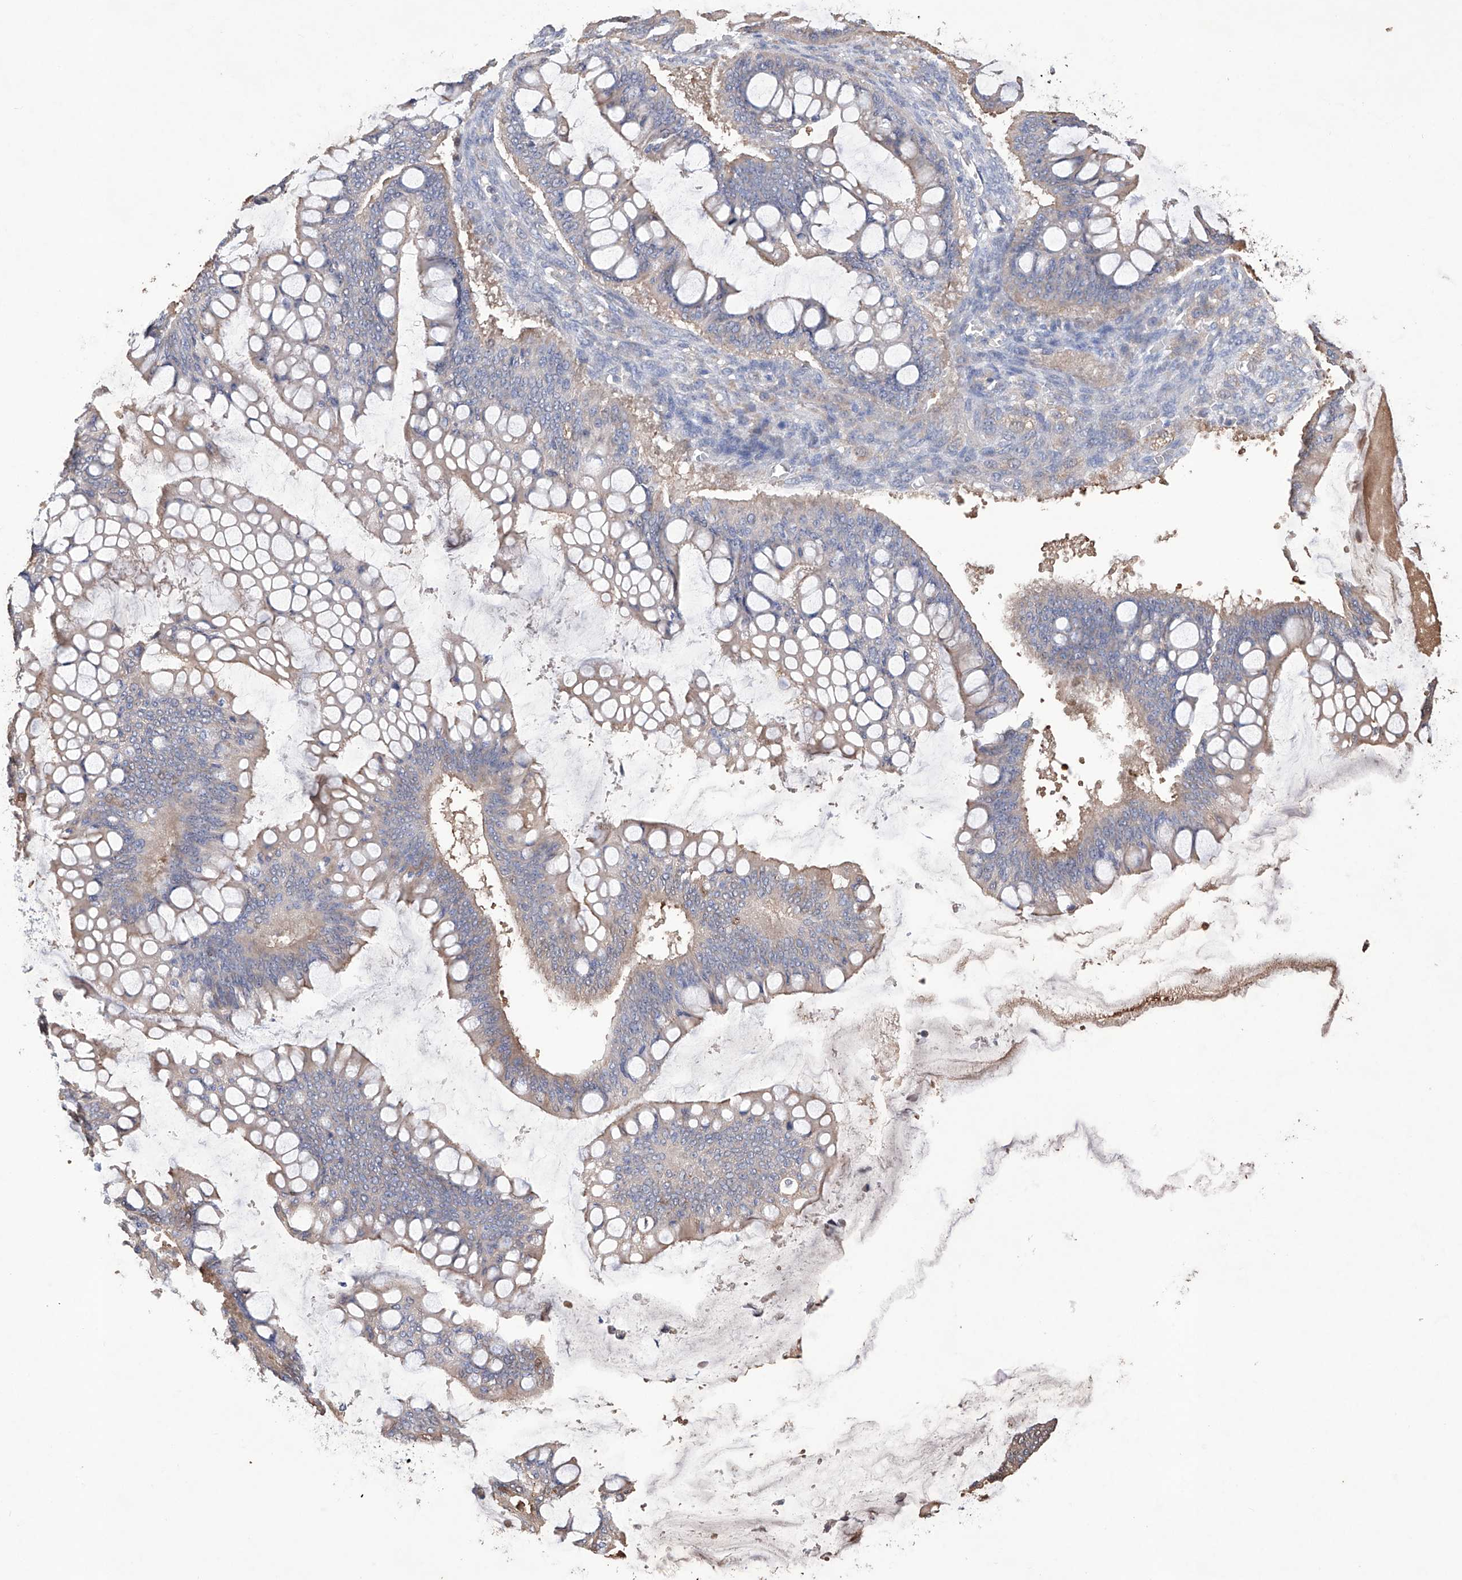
{"staining": {"intensity": "weak", "quantity": "<25%", "location": "cytoplasmic/membranous"}, "tissue": "ovarian cancer", "cell_type": "Tumor cells", "image_type": "cancer", "snomed": [{"axis": "morphology", "description": "Cystadenocarcinoma, mucinous, NOS"}, {"axis": "topography", "description": "Ovary"}], "caption": "Protein analysis of ovarian cancer exhibits no significant positivity in tumor cells. (DAB (3,3'-diaminobenzidine) immunohistochemistry (IHC), high magnification).", "gene": "AFG1L", "patient": {"sex": "female", "age": 73}}